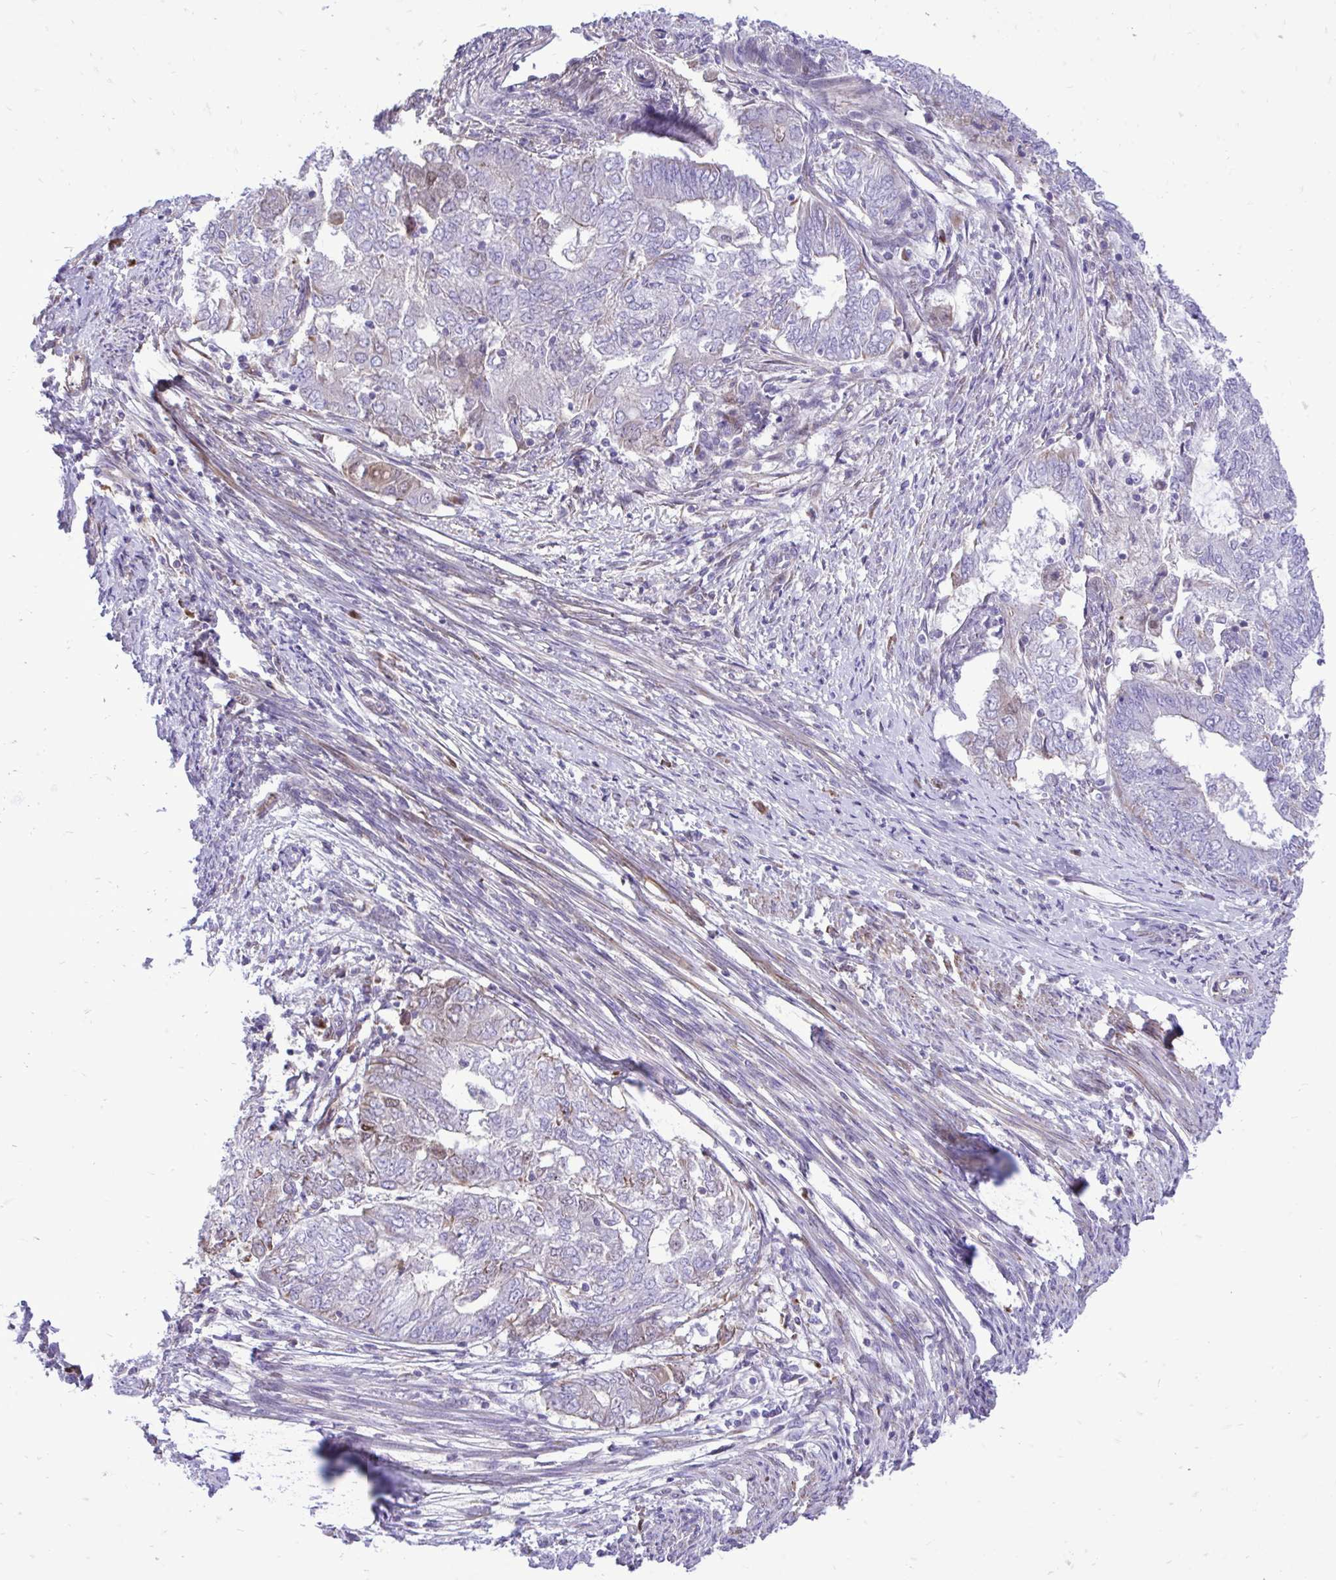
{"staining": {"intensity": "negative", "quantity": "none", "location": "none"}, "tissue": "endometrial cancer", "cell_type": "Tumor cells", "image_type": "cancer", "snomed": [{"axis": "morphology", "description": "Adenocarcinoma, NOS"}, {"axis": "topography", "description": "Endometrium"}], "caption": "Immunohistochemistry (IHC) photomicrograph of neoplastic tissue: endometrial adenocarcinoma stained with DAB (3,3'-diaminobenzidine) demonstrates no significant protein expression in tumor cells. (Immunohistochemistry, brightfield microscopy, high magnification).", "gene": "ATP13A2", "patient": {"sex": "female", "age": 62}}